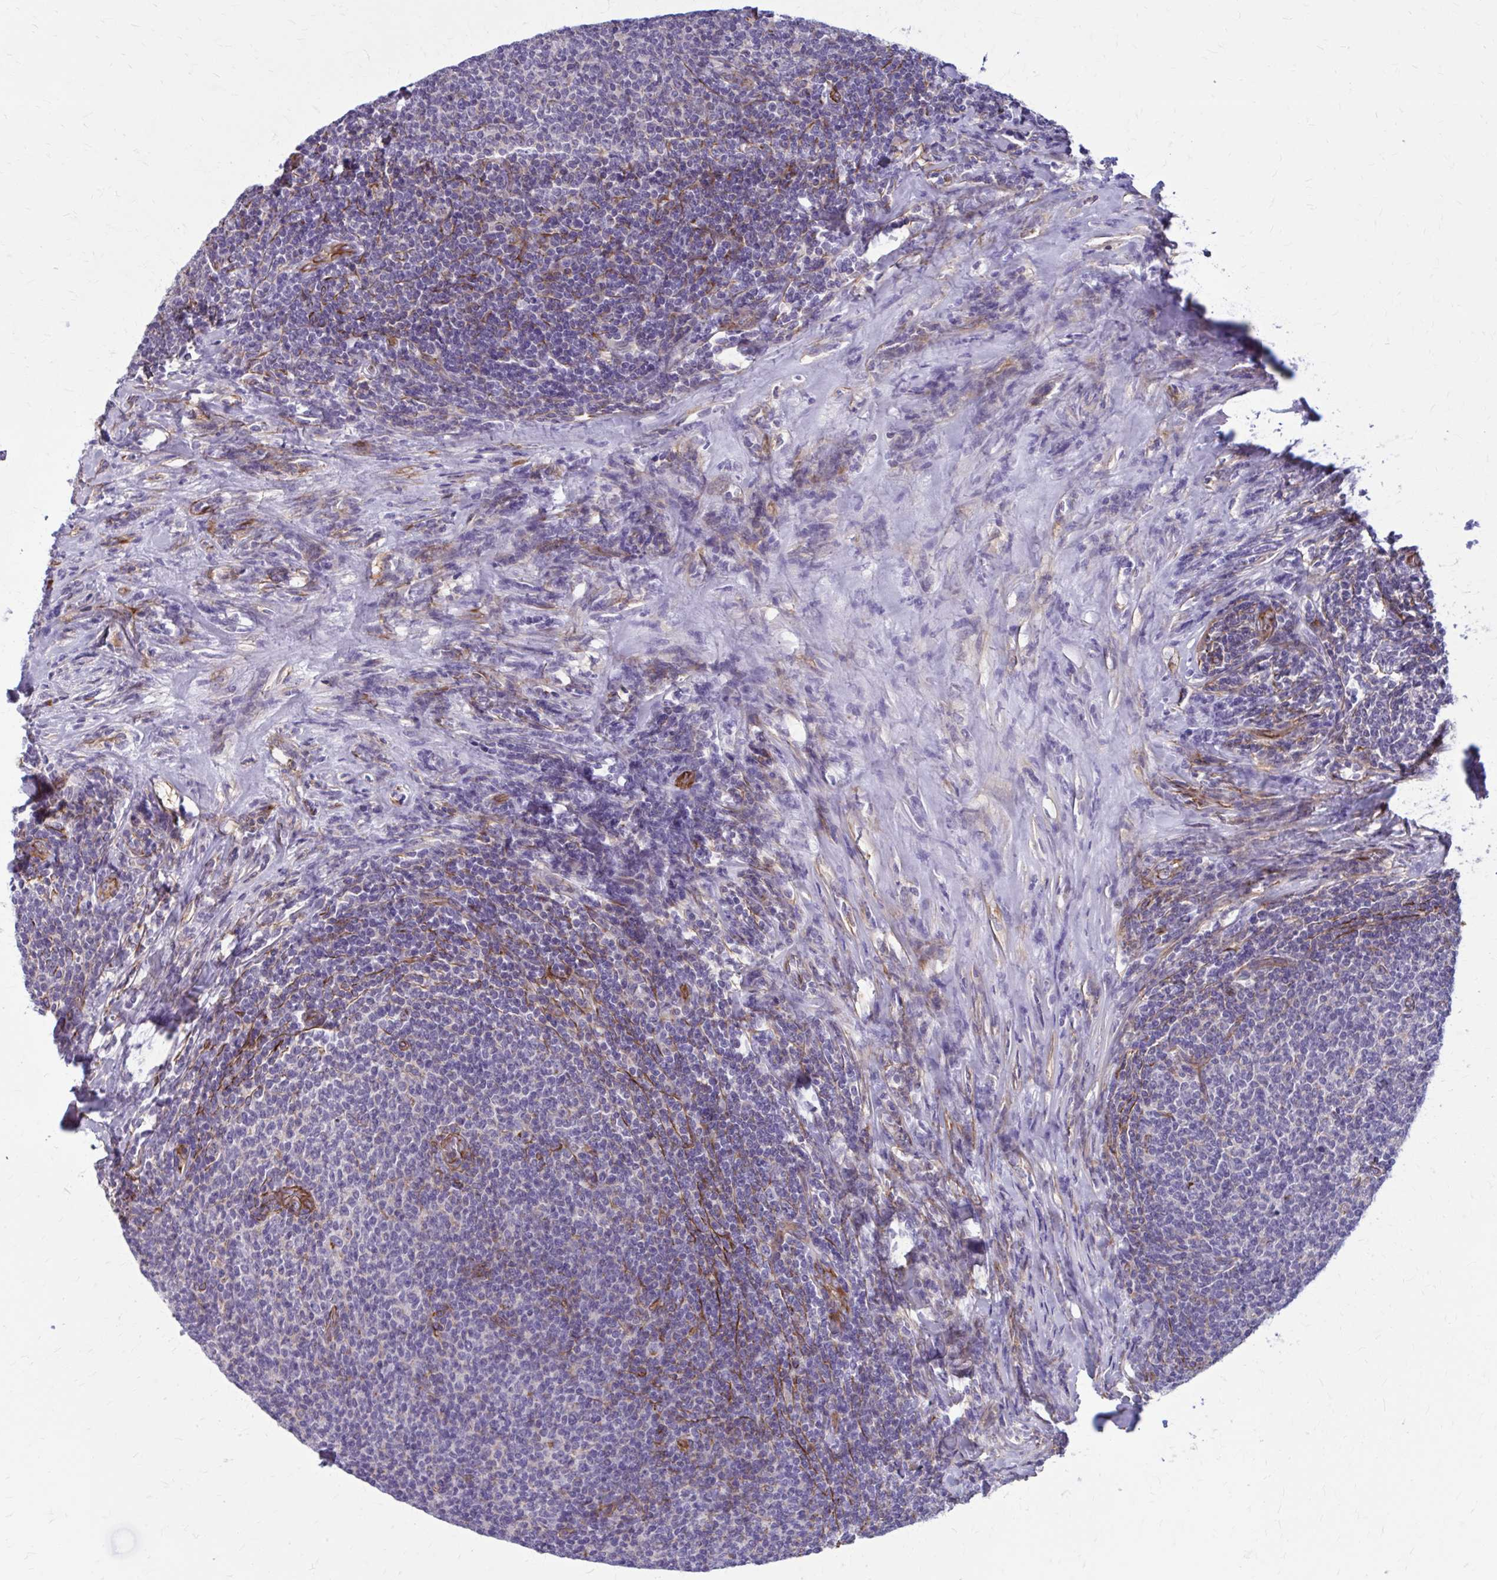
{"staining": {"intensity": "negative", "quantity": "none", "location": "none"}, "tissue": "lymphoma", "cell_type": "Tumor cells", "image_type": "cancer", "snomed": [{"axis": "morphology", "description": "Malignant lymphoma, non-Hodgkin's type, Low grade"}, {"axis": "topography", "description": "Lymph node"}], "caption": "High magnification brightfield microscopy of lymphoma stained with DAB (brown) and counterstained with hematoxylin (blue): tumor cells show no significant positivity.", "gene": "ZDHHC7", "patient": {"sex": "male", "age": 52}}